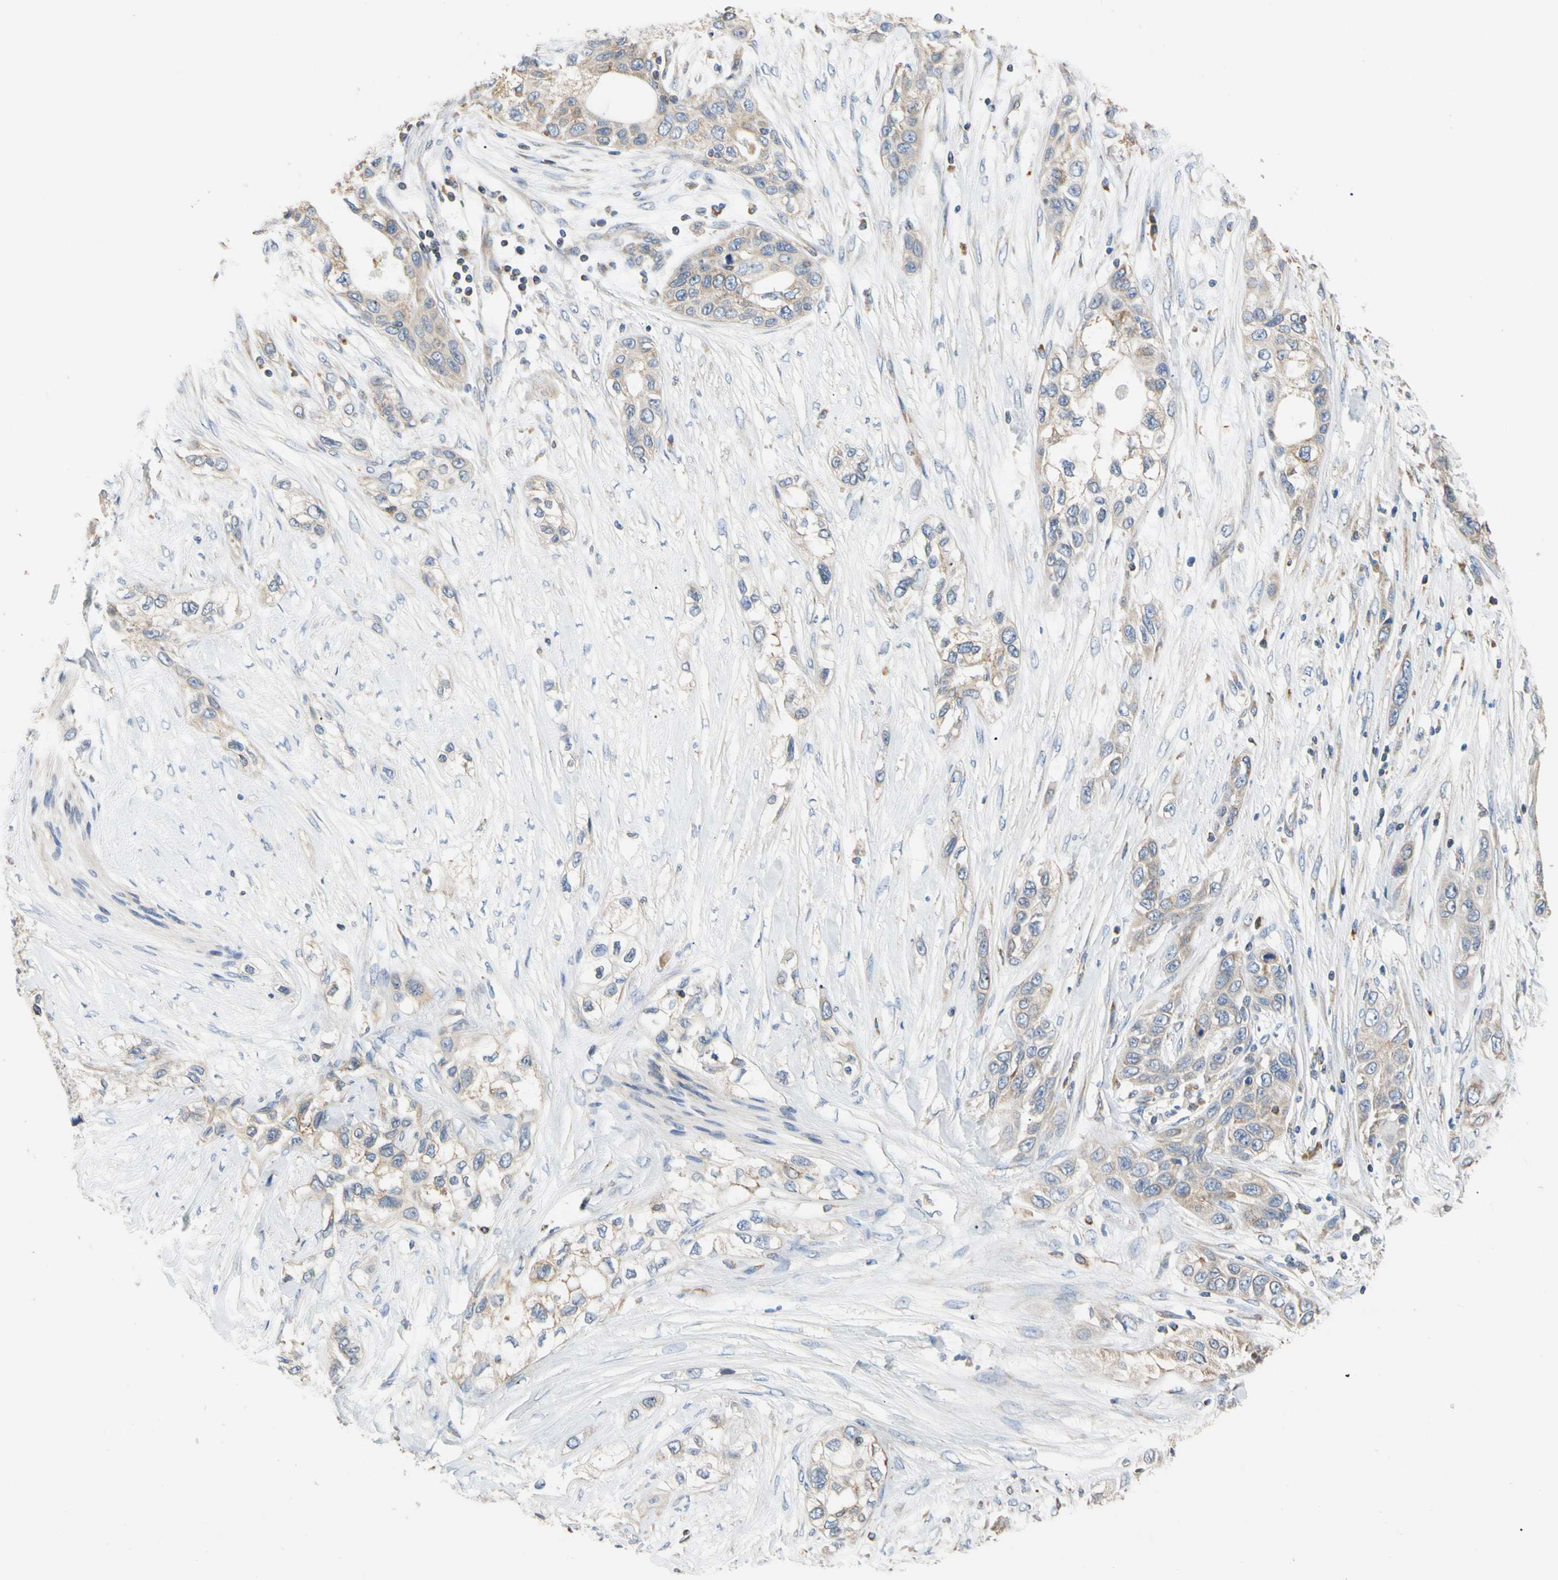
{"staining": {"intensity": "weak", "quantity": ">75%", "location": "cytoplasmic/membranous"}, "tissue": "pancreatic cancer", "cell_type": "Tumor cells", "image_type": "cancer", "snomed": [{"axis": "morphology", "description": "Adenocarcinoma, NOS"}, {"axis": "topography", "description": "Pancreas"}], "caption": "A brown stain highlights weak cytoplasmic/membranous expression of a protein in human pancreatic adenocarcinoma tumor cells.", "gene": "PLGRKT", "patient": {"sex": "female", "age": 70}}